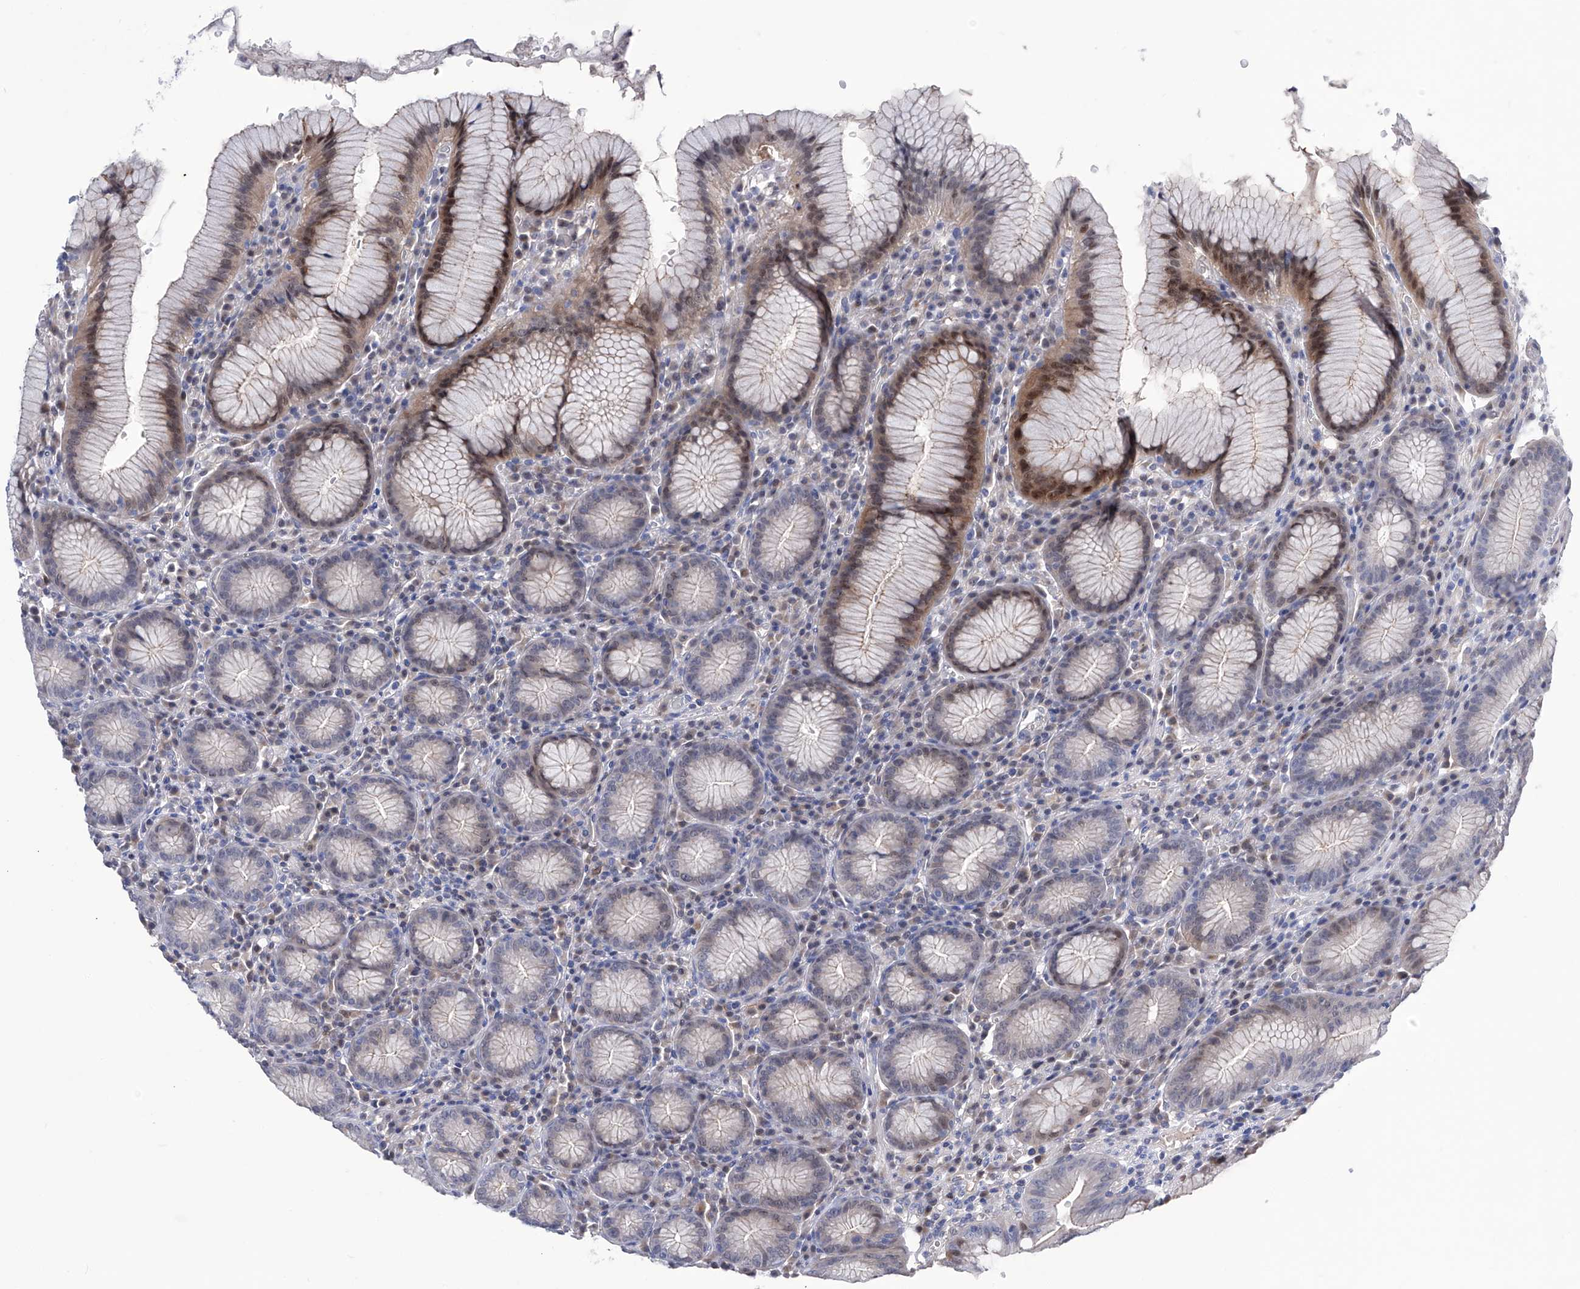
{"staining": {"intensity": "moderate", "quantity": "<25%", "location": "cytoplasmic/membranous,nuclear"}, "tissue": "stomach", "cell_type": "Glandular cells", "image_type": "normal", "snomed": [{"axis": "morphology", "description": "Normal tissue, NOS"}, {"axis": "topography", "description": "Stomach"}], "caption": "A low amount of moderate cytoplasmic/membranous,nuclear positivity is appreciated in approximately <25% of glandular cells in normal stomach.", "gene": "PGM3", "patient": {"sex": "male", "age": 55}}